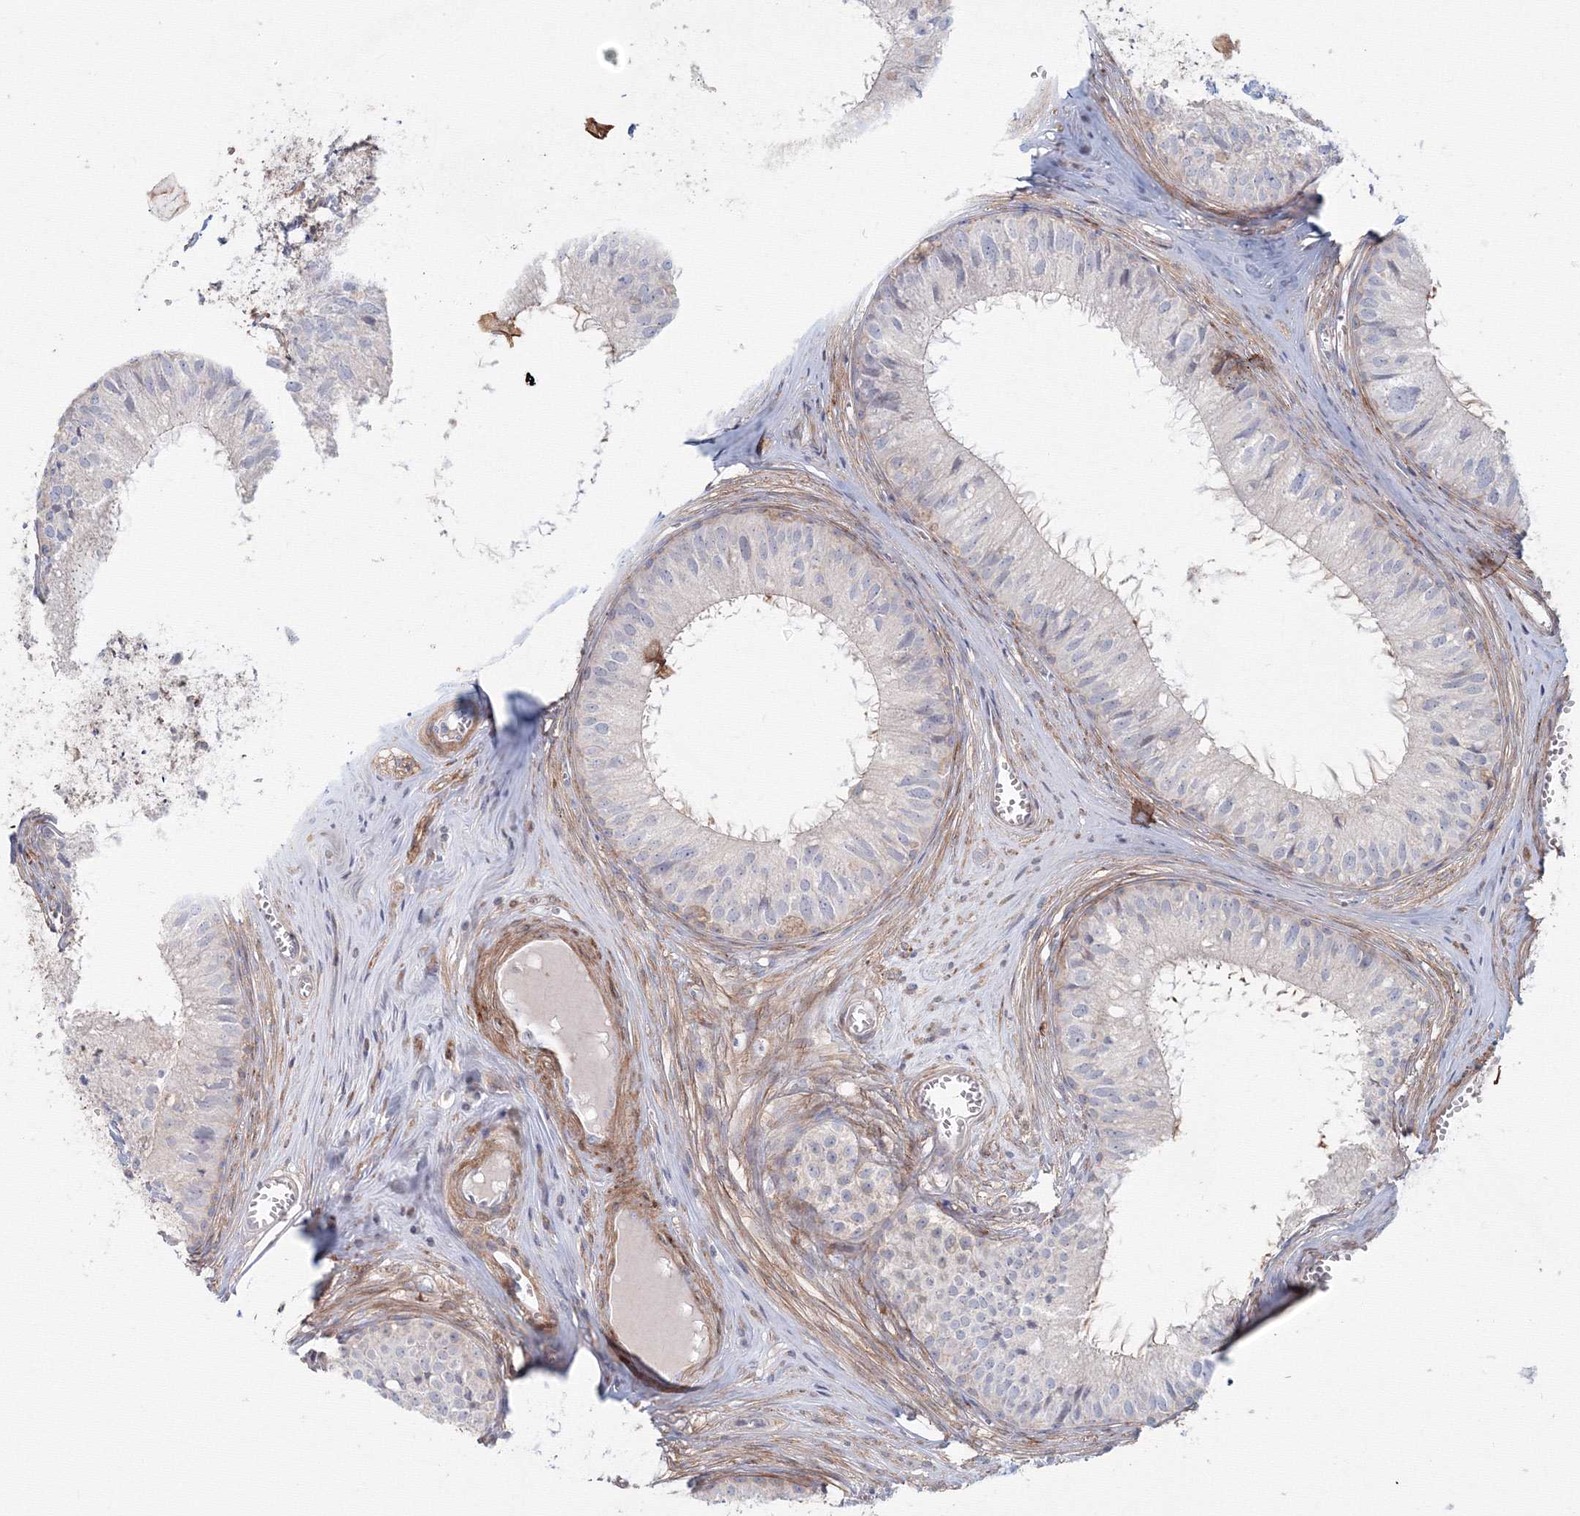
{"staining": {"intensity": "moderate", "quantity": "<25%", "location": "cytoplasmic/membranous"}, "tissue": "epididymis", "cell_type": "Glandular cells", "image_type": "normal", "snomed": [{"axis": "morphology", "description": "Normal tissue, NOS"}, {"axis": "topography", "description": "Epididymis"}], "caption": "This image displays IHC staining of benign epididymis, with low moderate cytoplasmic/membranous positivity in about <25% of glandular cells.", "gene": "SH3PXD2A", "patient": {"sex": "male", "age": 36}}